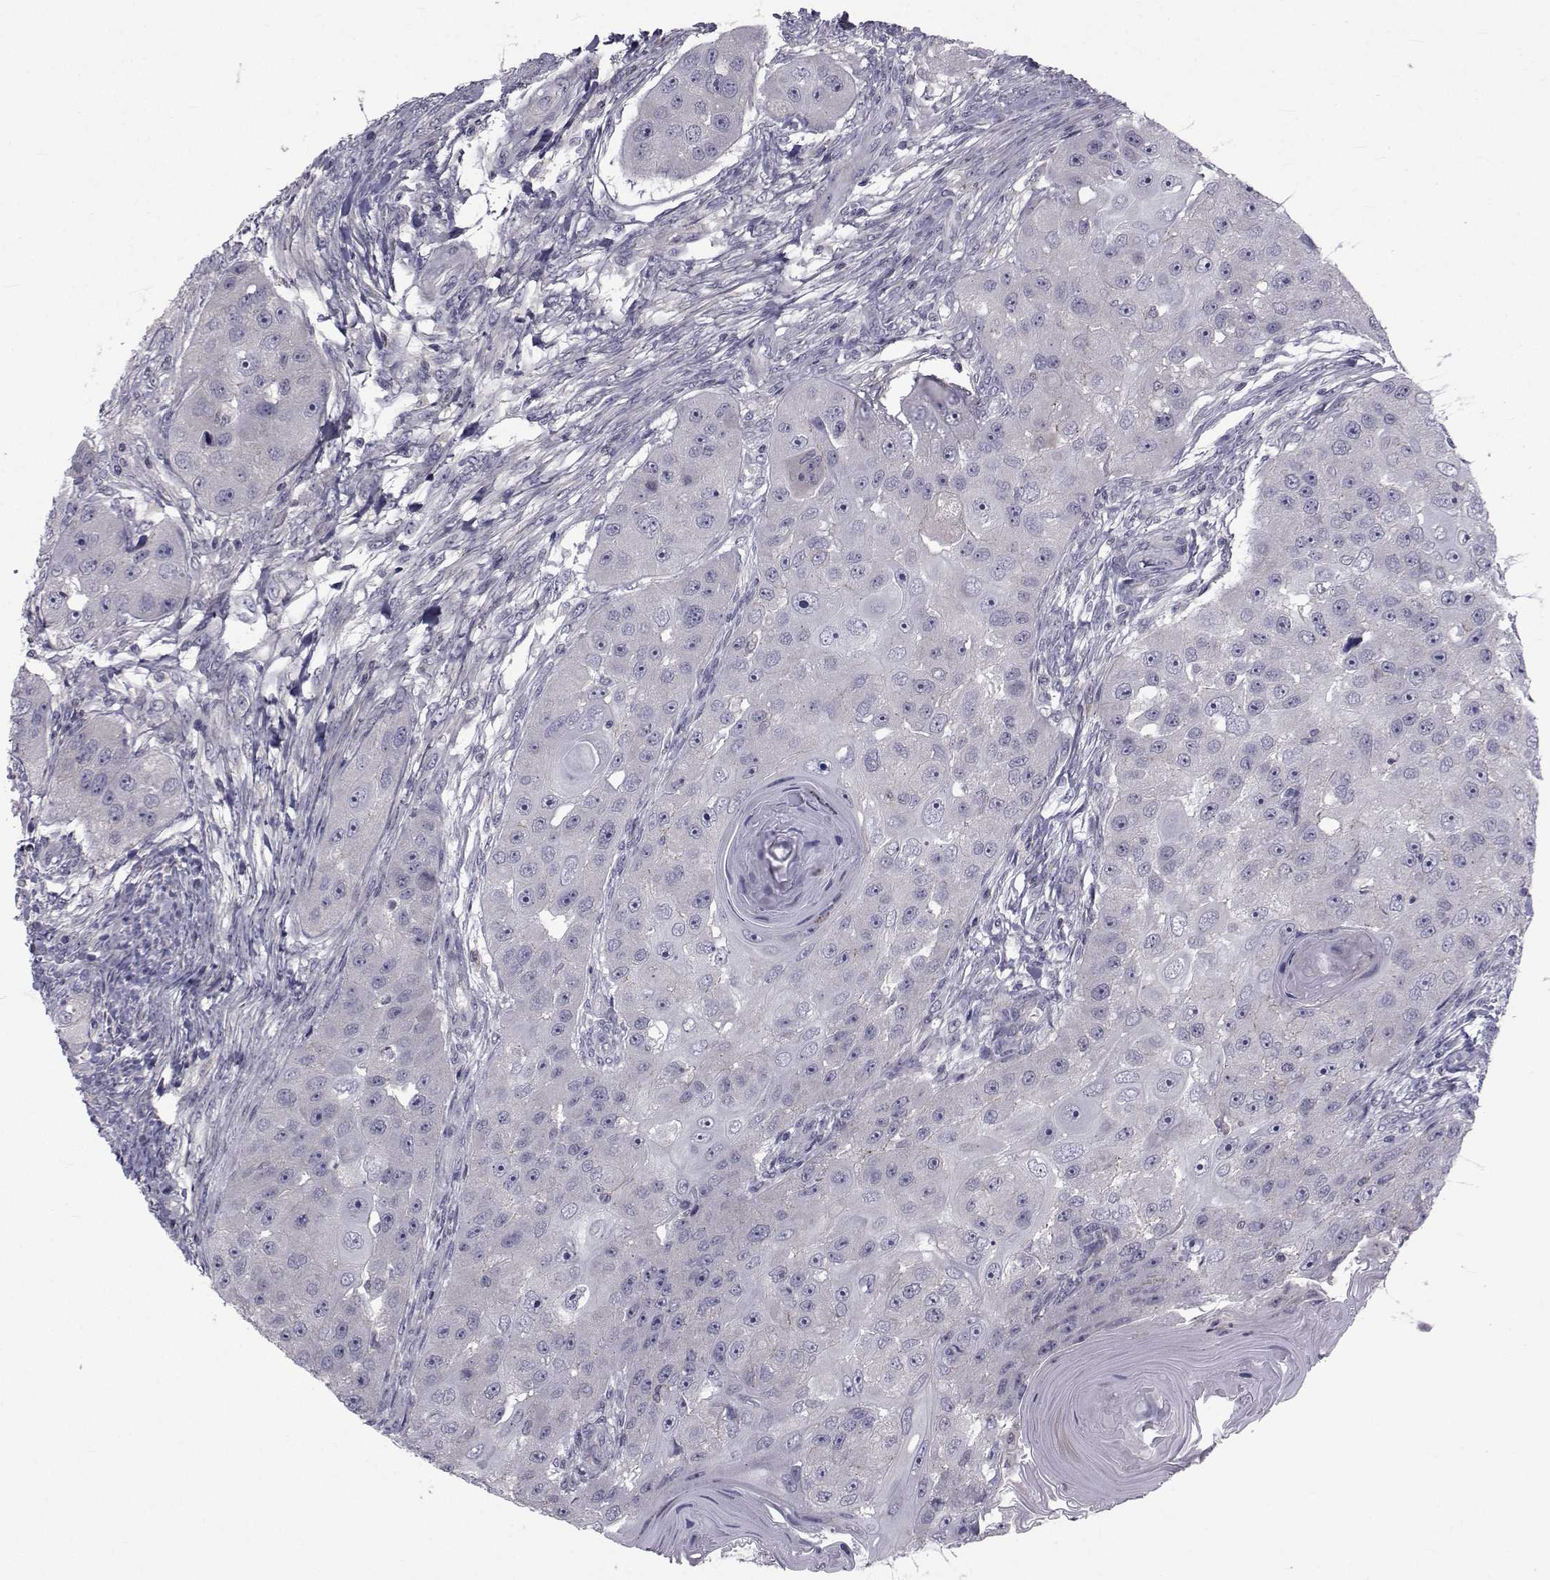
{"staining": {"intensity": "negative", "quantity": "none", "location": "none"}, "tissue": "head and neck cancer", "cell_type": "Tumor cells", "image_type": "cancer", "snomed": [{"axis": "morphology", "description": "Squamous cell carcinoma, NOS"}, {"axis": "topography", "description": "Head-Neck"}], "caption": "IHC of head and neck cancer demonstrates no expression in tumor cells.", "gene": "SLC30A10", "patient": {"sex": "male", "age": 51}}